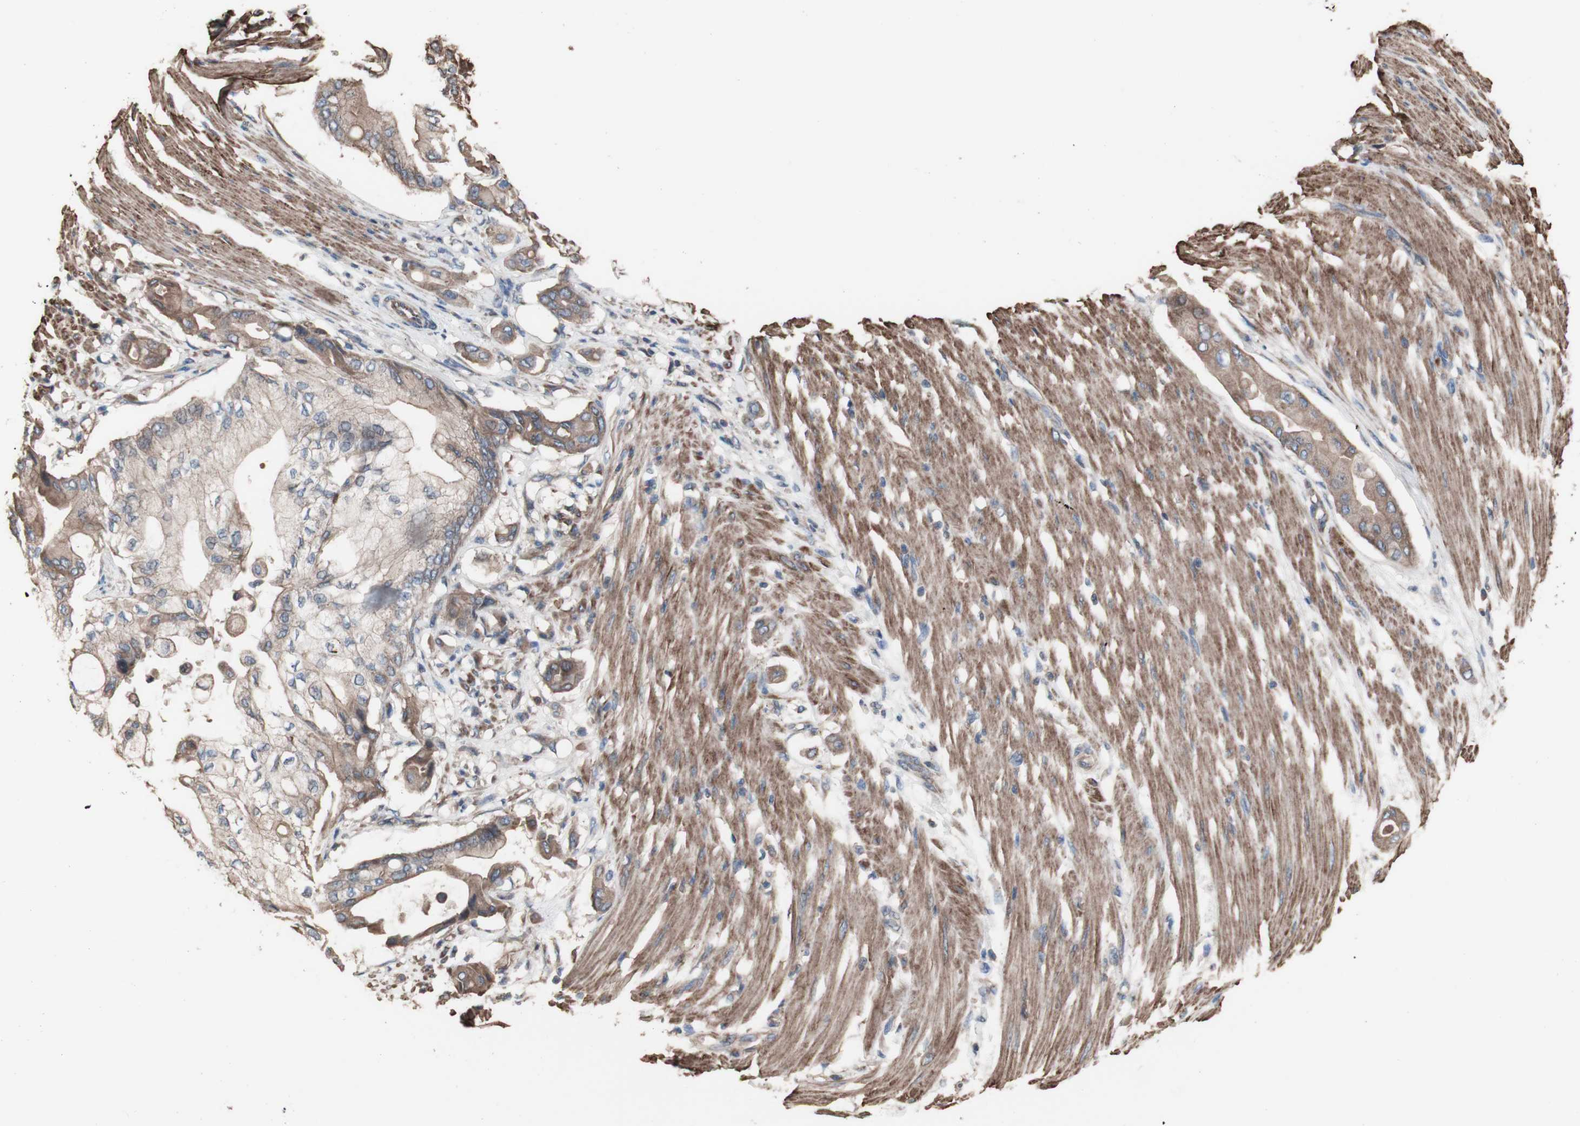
{"staining": {"intensity": "moderate", "quantity": ">75%", "location": "cytoplasmic/membranous"}, "tissue": "pancreatic cancer", "cell_type": "Tumor cells", "image_type": "cancer", "snomed": [{"axis": "morphology", "description": "Adenocarcinoma, NOS"}, {"axis": "morphology", "description": "Adenocarcinoma, metastatic, NOS"}, {"axis": "topography", "description": "Lymph node"}, {"axis": "topography", "description": "Pancreas"}, {"axis": "topography", "description": "Duodenum"}], "caption": "Protein staining by IHC exhibits moderate cytoplasmic/membranous positivity in approximately >75% of tumor cells in pancreatic adenocarcinoma.", "gene": "COPB1", "patient": {"sex": "female", "age": 64}}